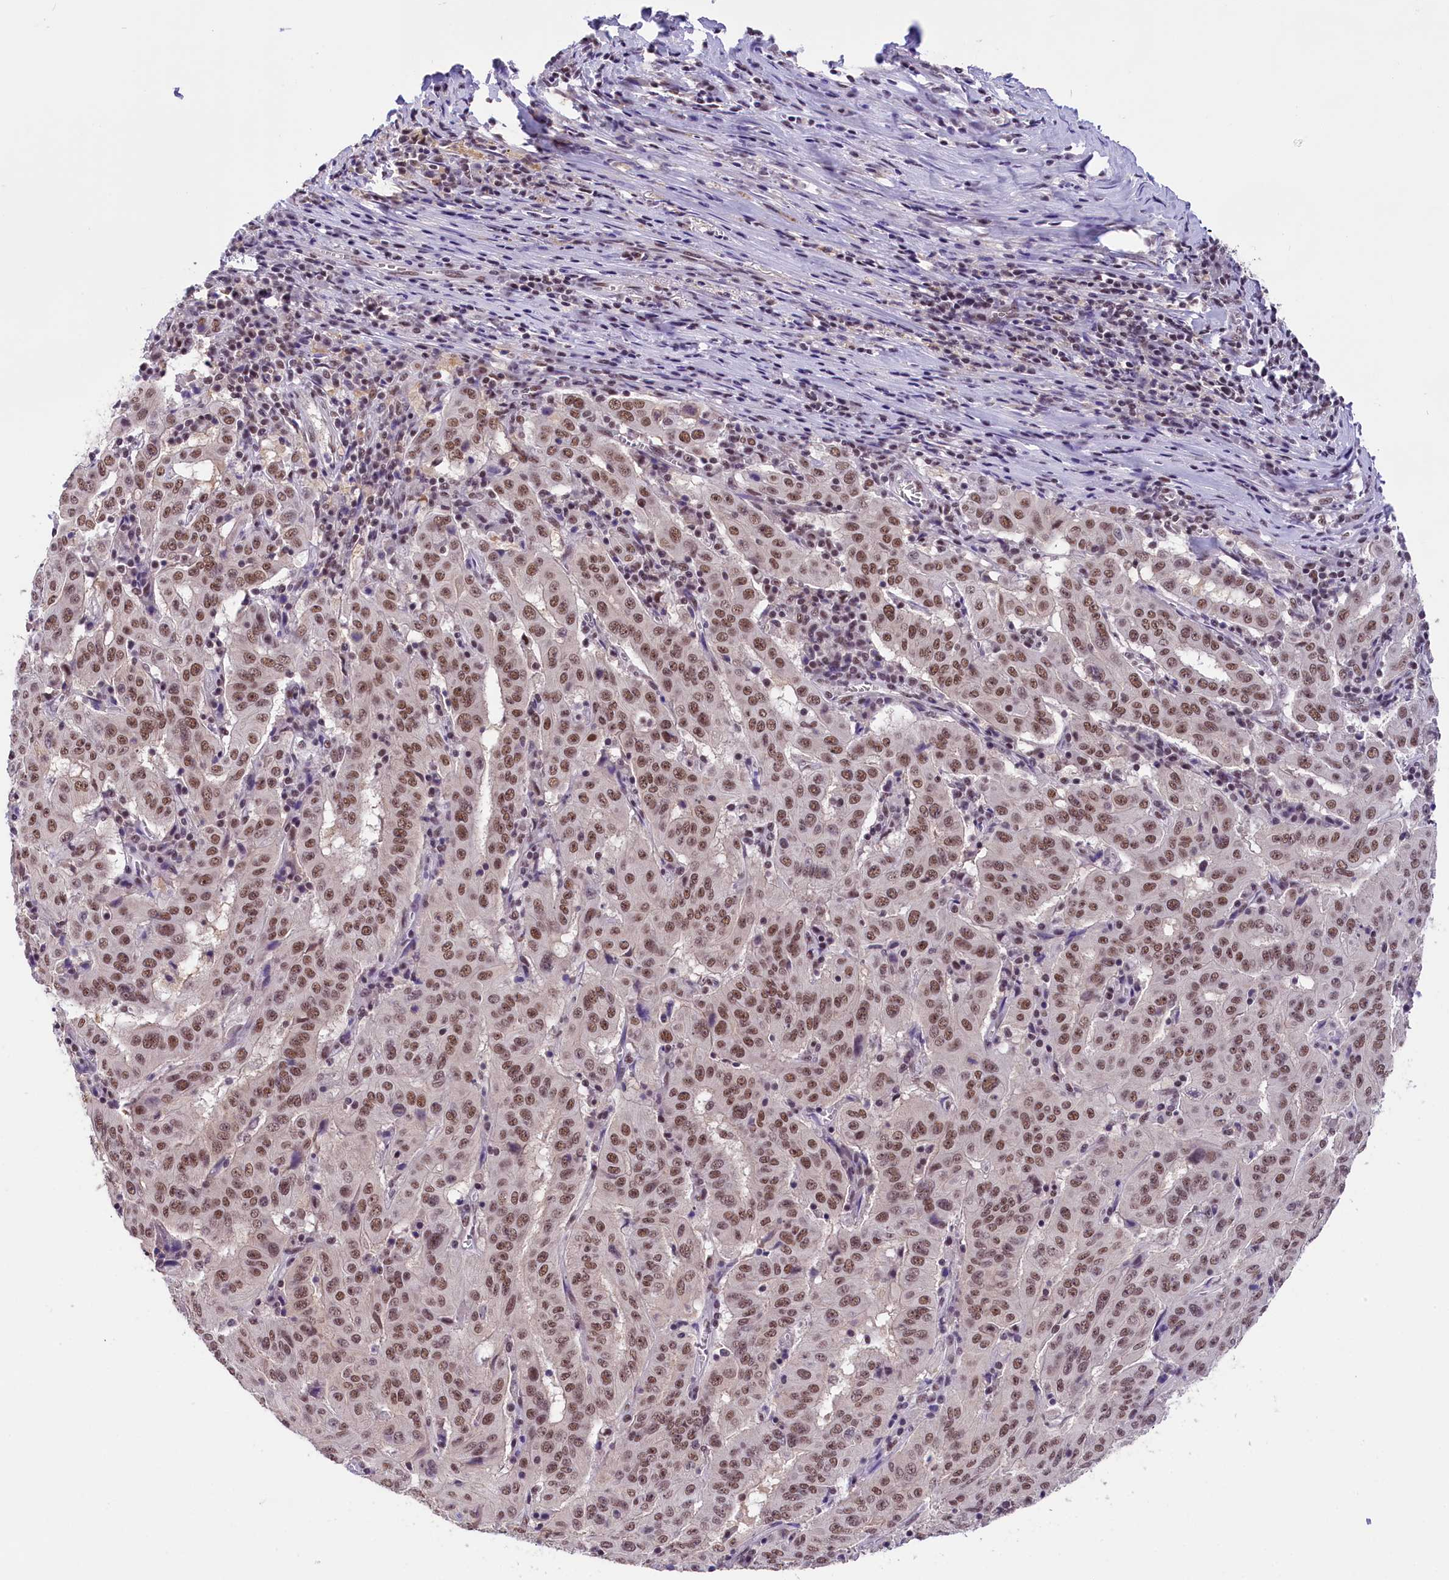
{"staining": {"intensity": "moderate", "quantity": ">75%", "location": "nuclear"}, "tissue": "pancreatic cancer", "cell_type": "Tumor cells", "image_type": "cancer", "snomed": [{"axis": "morphology", "description": "Adenocarcinoma, NOS"}, {"axis": "topography", "description": "Pancreas"}], "caption": "This image displays IHC staining of pancreatic cancer, with medium moderate nuclear staining in about >75% of tumor cells.", "gene": "ZC3H4", "patient": {"sex": "male", "age": 63}}